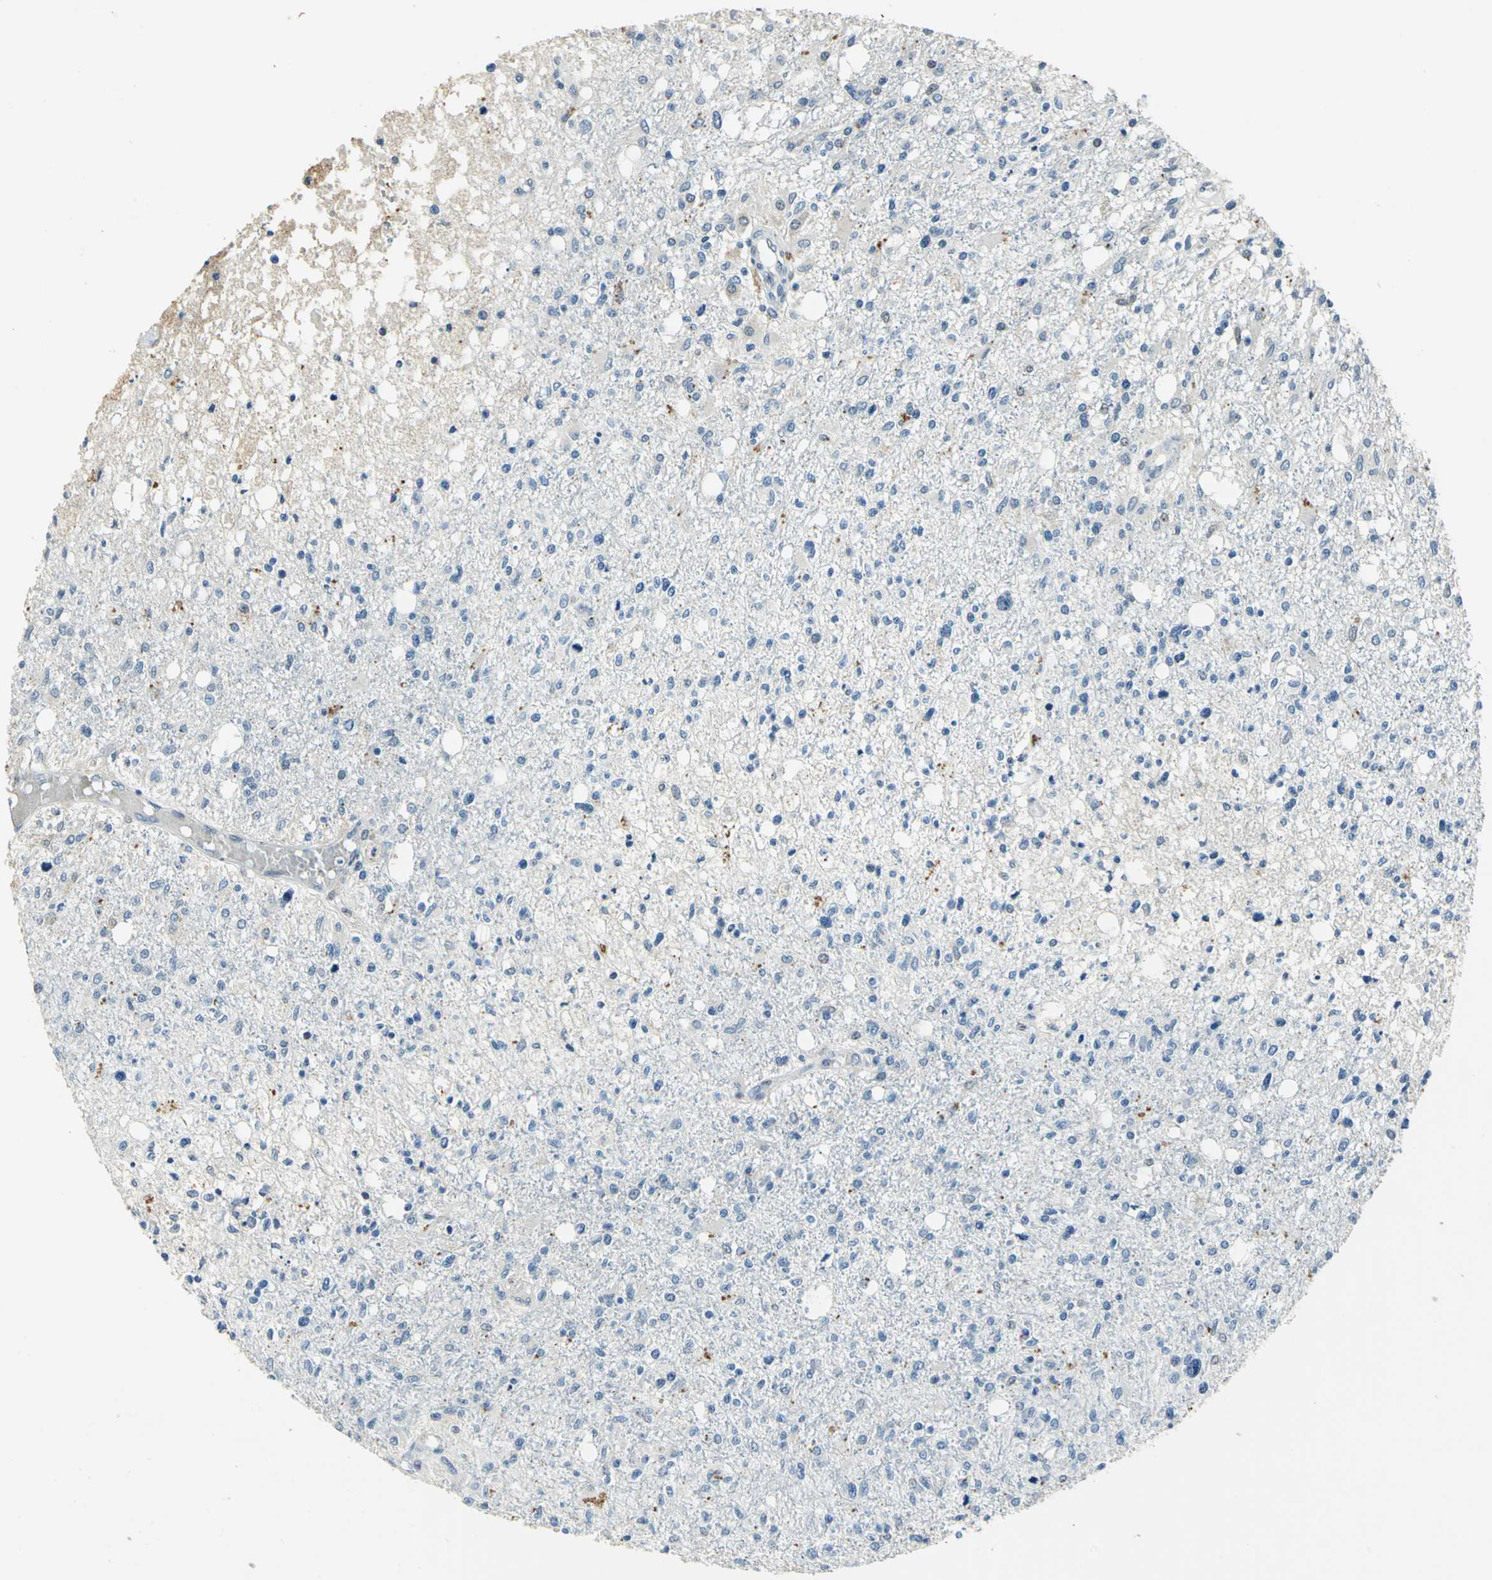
{"staining": {"intensity": "negative", "quantity": "none", "location": "none"}, "tissue": "glioma", "cell_type": "Tumor cells", "image_type": "cancer", "snomed": [{"axis": "morphology", "description": "Glioma, malignant, High grade"}, {"axis": "topography", "description": "Cerebral cortex"}], "caption": "Glioma stained for a protein using immunohistochemistry demonstrates no staining tumor cells.", "gene": "RAD17", "patient": {"sex": "male", "age": 76}}